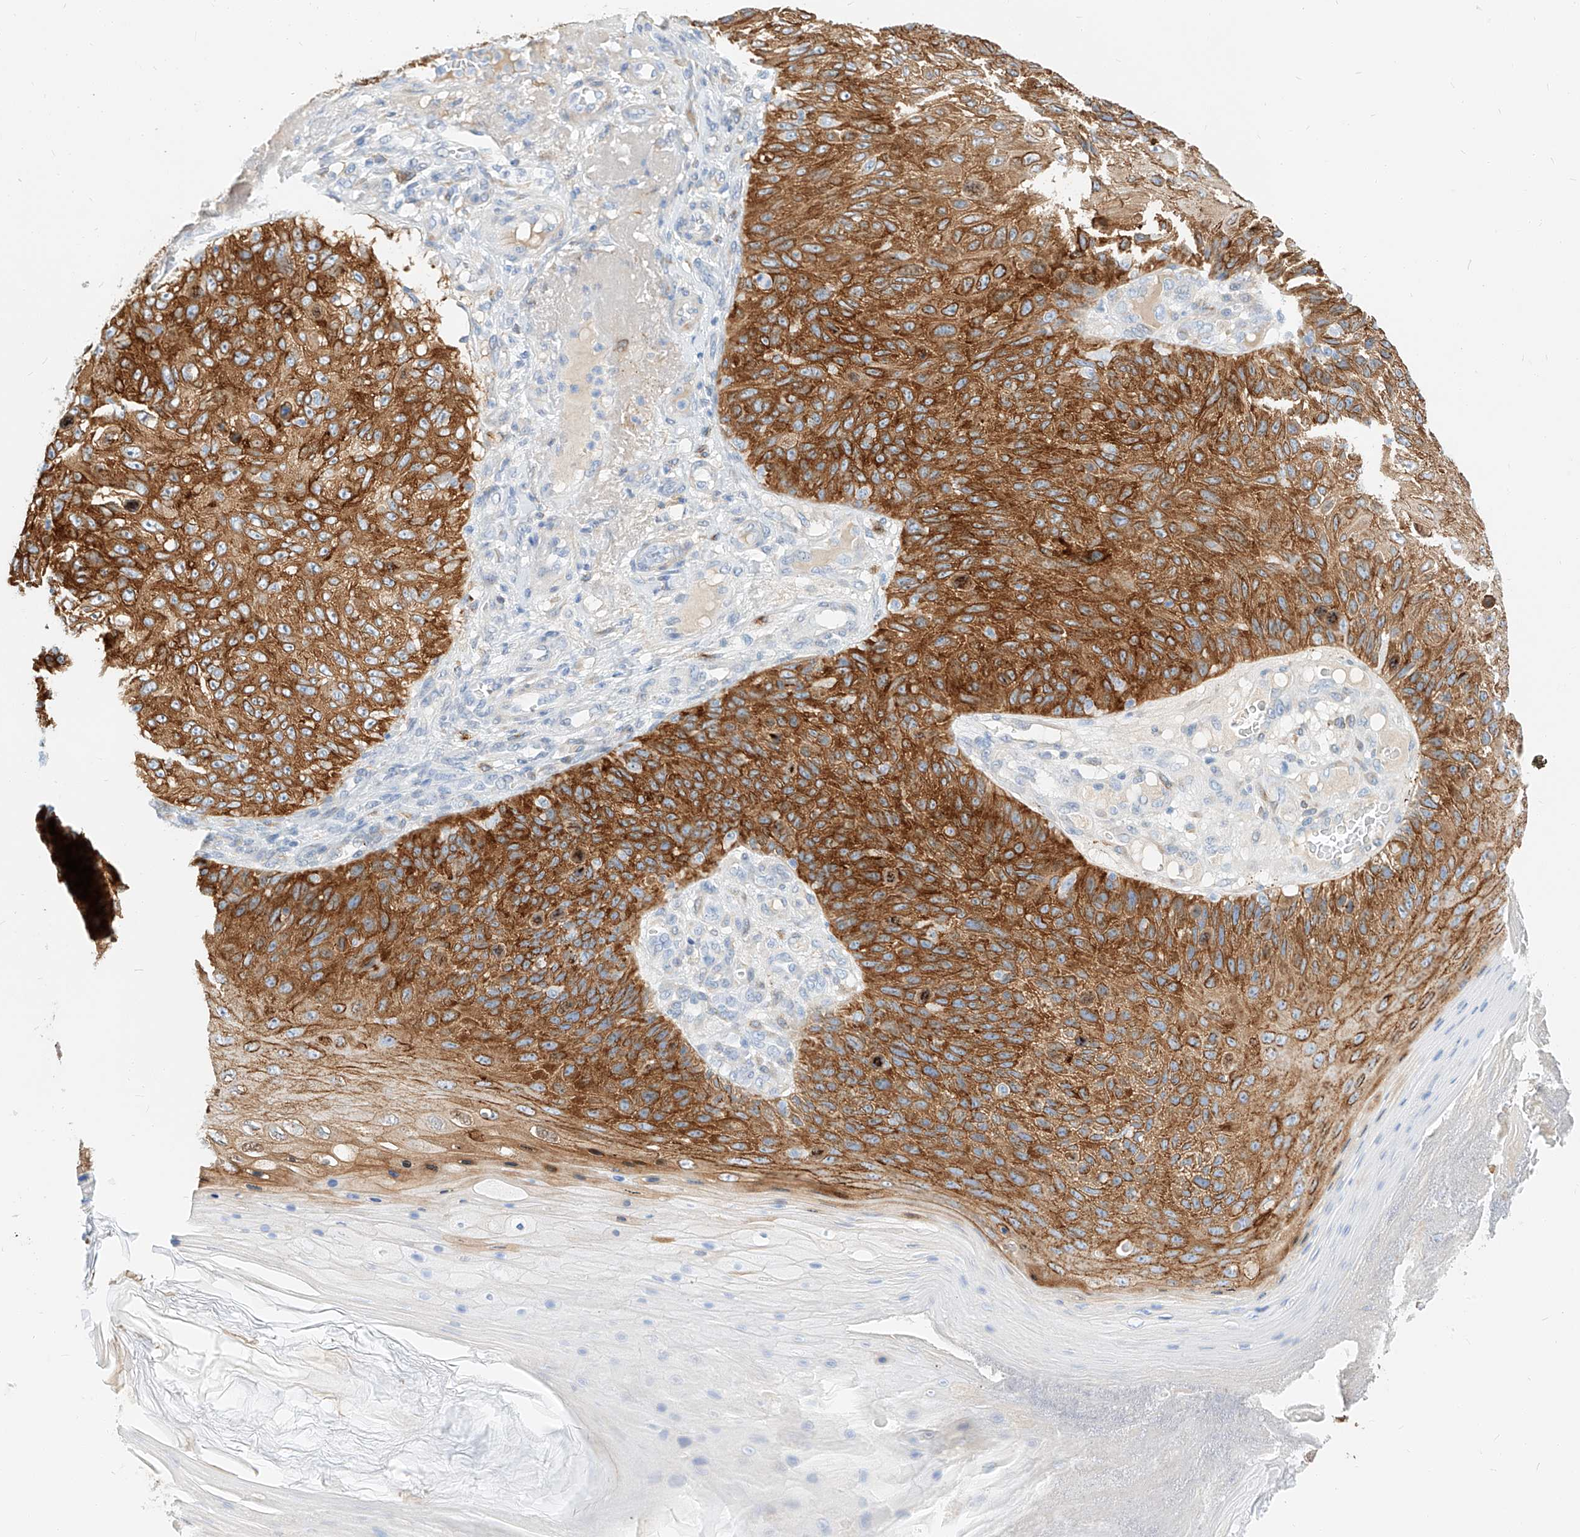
{"staining": {"intensity": "strong", "quantity": ">75%", "location": "cytoplasmic/membranous"}, "tissue": "skin cancer", "cell_type": "Tumor cells", "image_type": "cancer", "snomed": [{"axis": "morphology", "description": "Squamous cell carcinoma, NOS"}, {"axis": "topography", "description": "Skin"}], "caption": "Immunohistochemistry (IHC) (DAB (3,3'-diaminobenzidine)) staining of human skin cancer exhibits strong cytoplasmic/membranous protein positivity in approximately >75% of tumor cells. The staining was performed using DAB to visualize the protein expression in brown, while the nuclei were stained in blue with hematoxylin (Magnification: 20x).", "gene": "MAP7", "patient": {"sex": "female", "age": 88}}